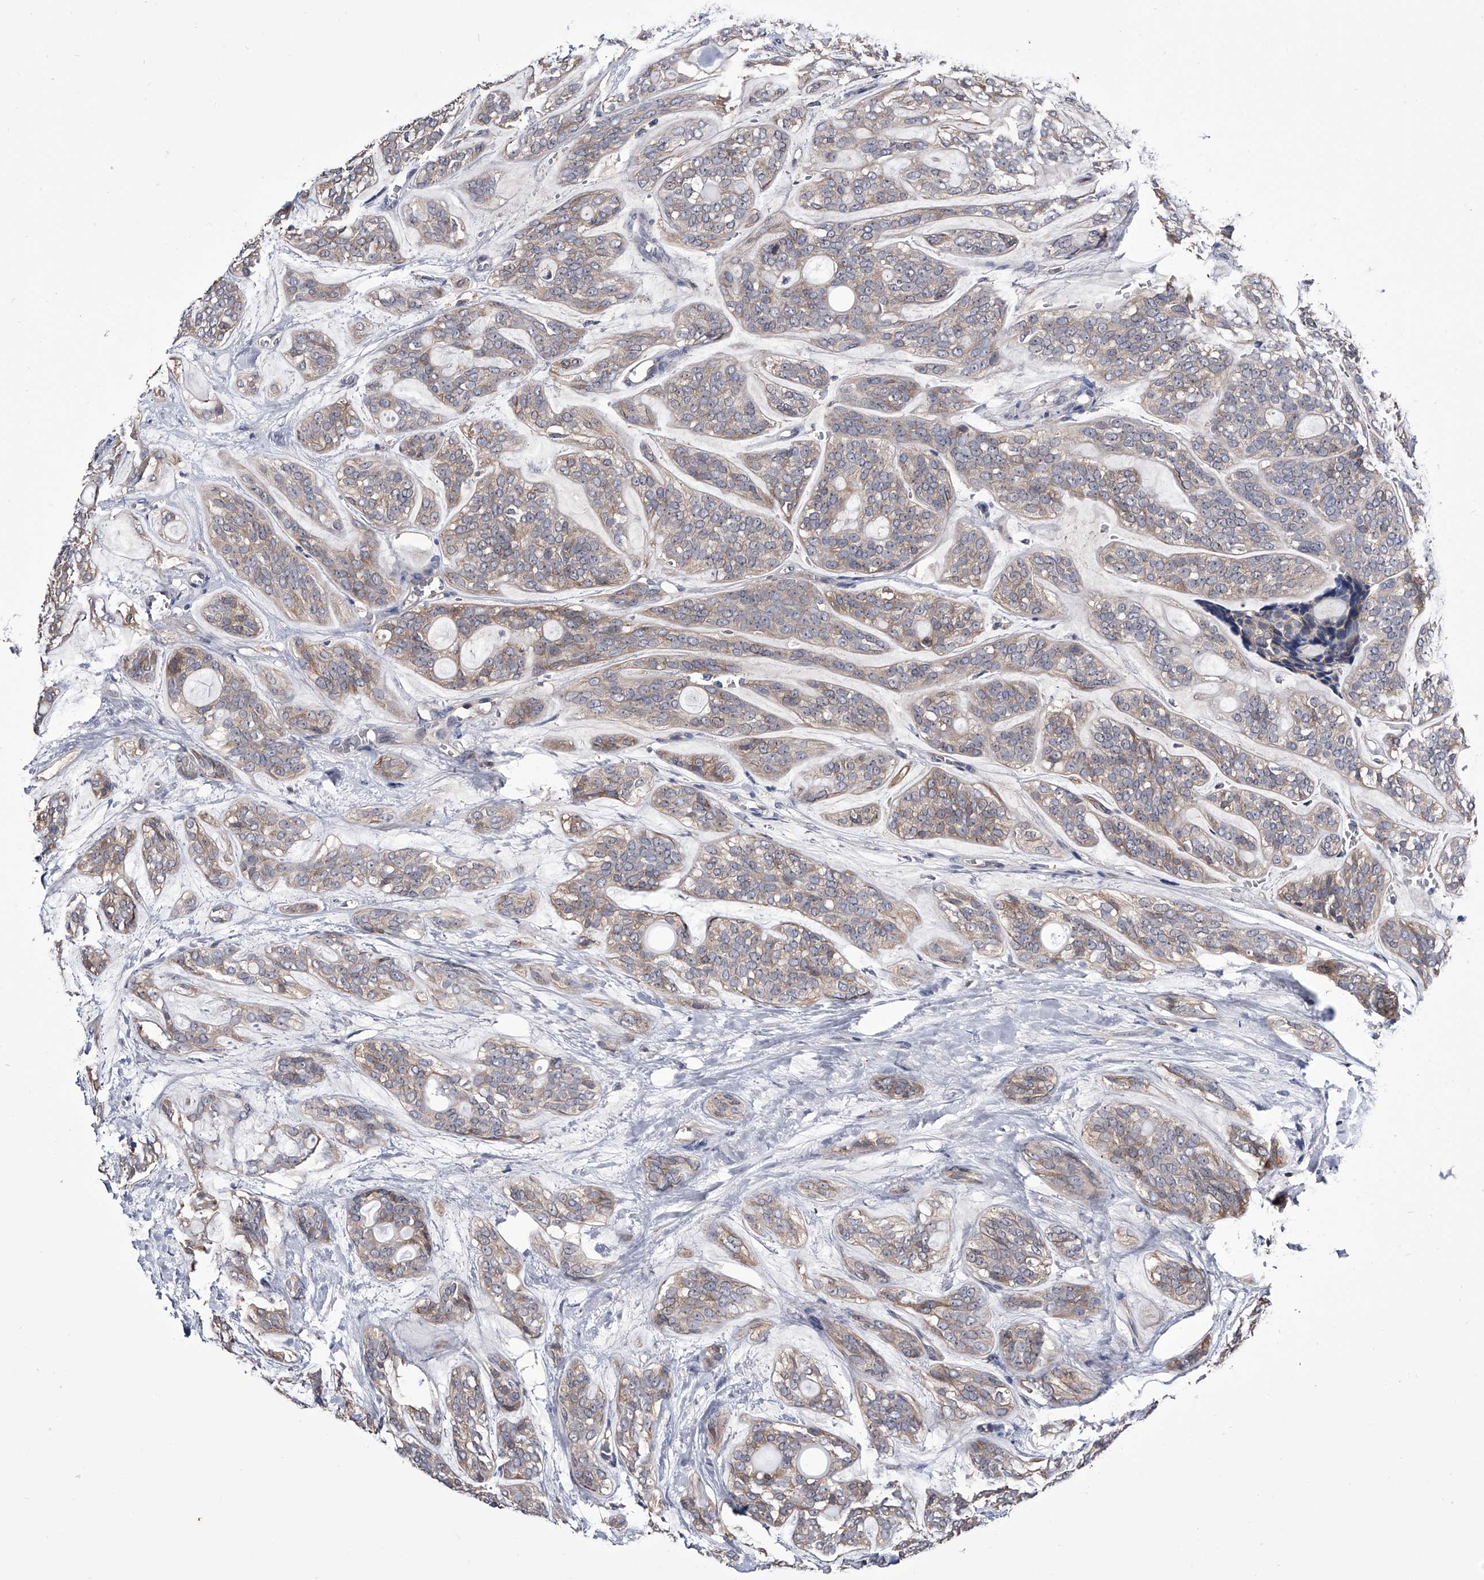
{"staining": {"intensity": "weak", "quantity": "<25%", "location": "cytoplasmic/membranous"}, "tissue": "head and neck cancer", "cell_type": "Tumor cells", "image_type": "cancer", "snomed": [{"axis": "morphology", "description": "Adenocarcinoma, NOS"}, {"axis": "topography", "description": "Head-Neck"}], "caption": "This is a micrograph of IHC staining of head and neck adenocarcinoma, which shows no positivity in tumor cells.", "gene": "PAN3", "patient": {"sex": "male", "age": 66}}